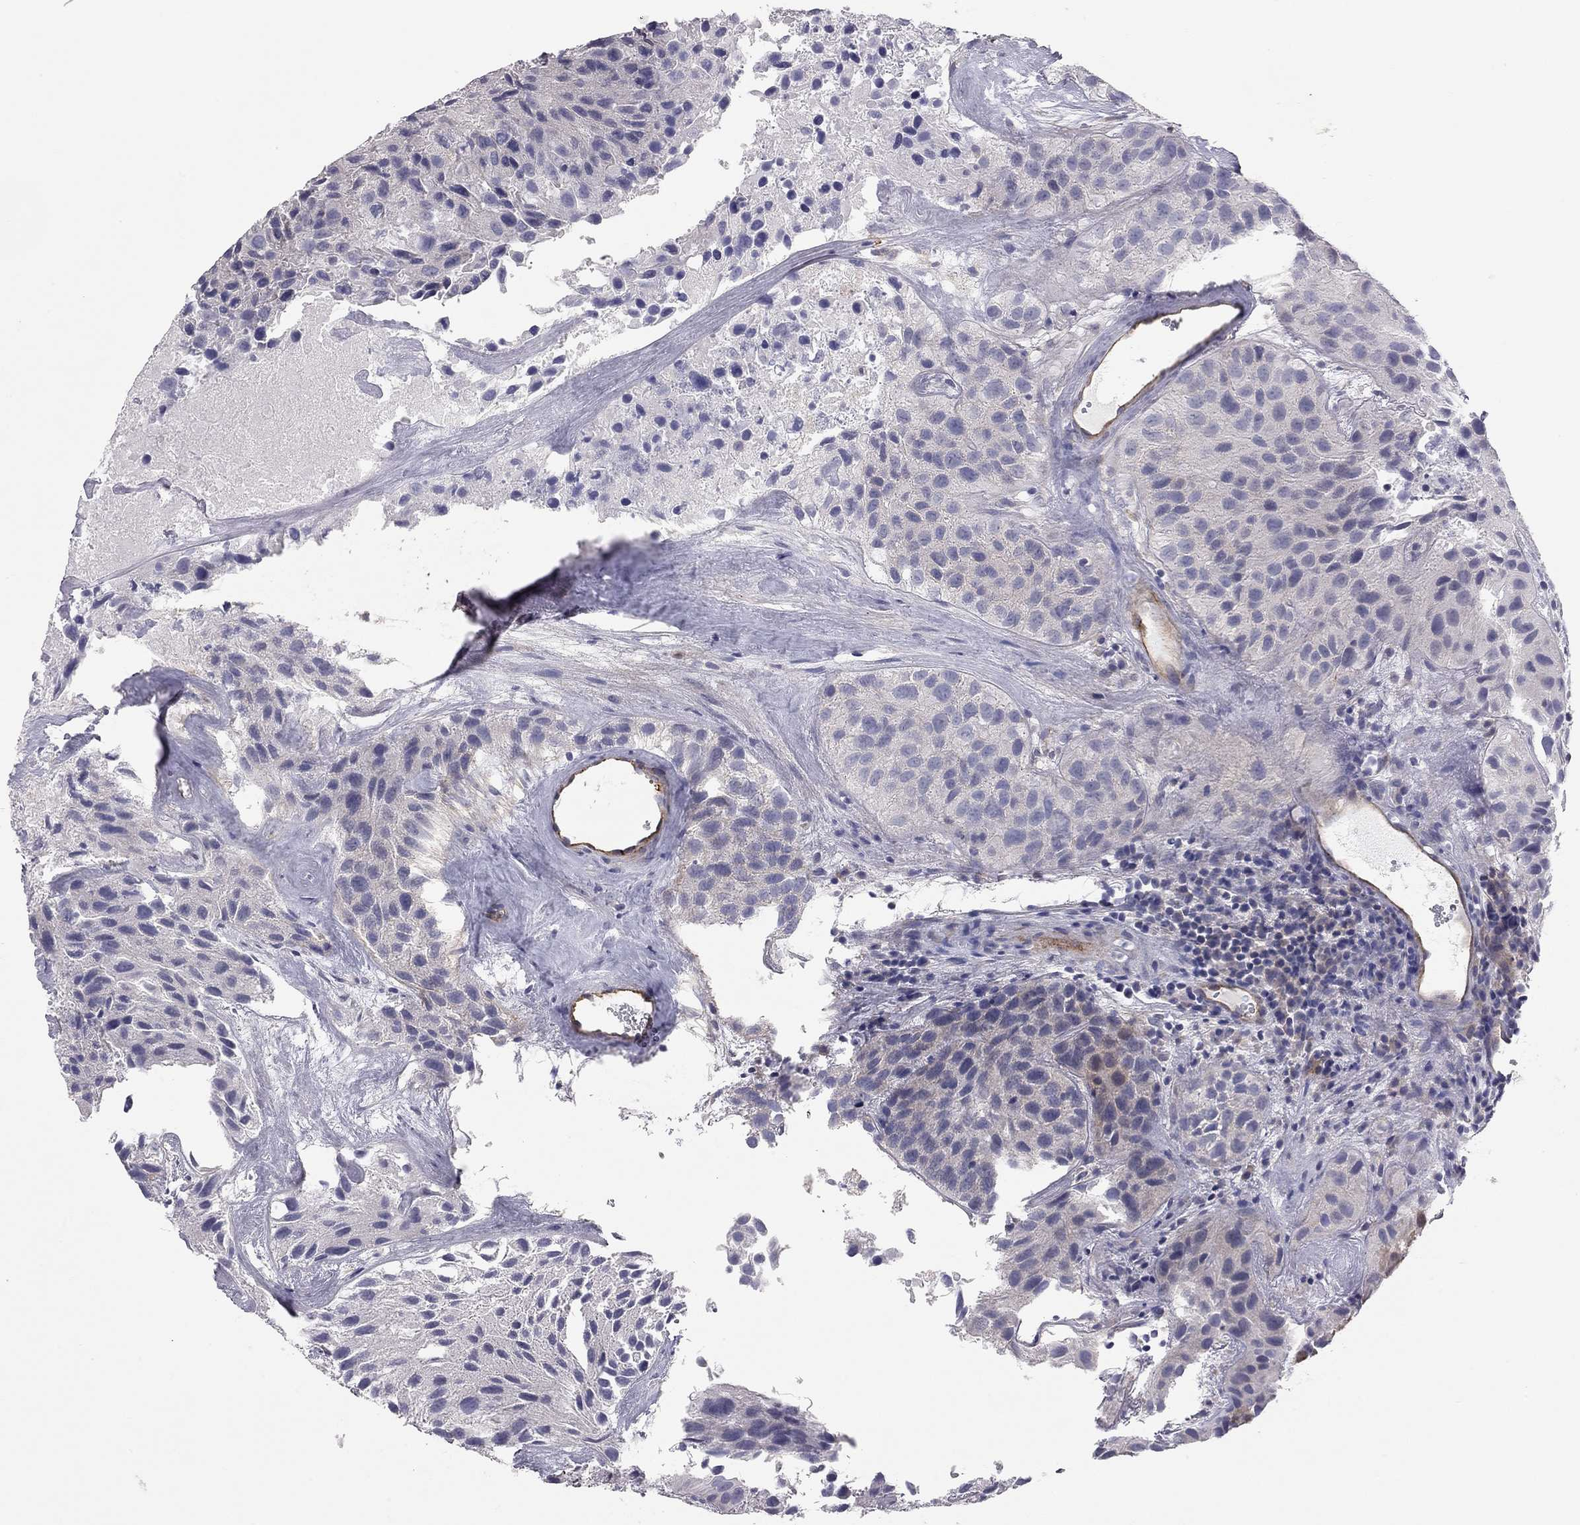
{"staining": {"intensity": "negative", "quantity": "none", "location": "none"}, "tissue": "urothelial cancer", "cell_type": "Tumor cells", "image_type": "cancer", "snomed": [{"axis": "morphology", "description": "Urothelial carcinoma, Low grade"}, {"axis": "topography", "description": "Urinary bladder"}], "caption": "Tumor cells are negative for protein expression in human urothelial carcinoma (low-grade).", "gene": "GPRC5B", "patient": {"sex": "female", "age": 87}}